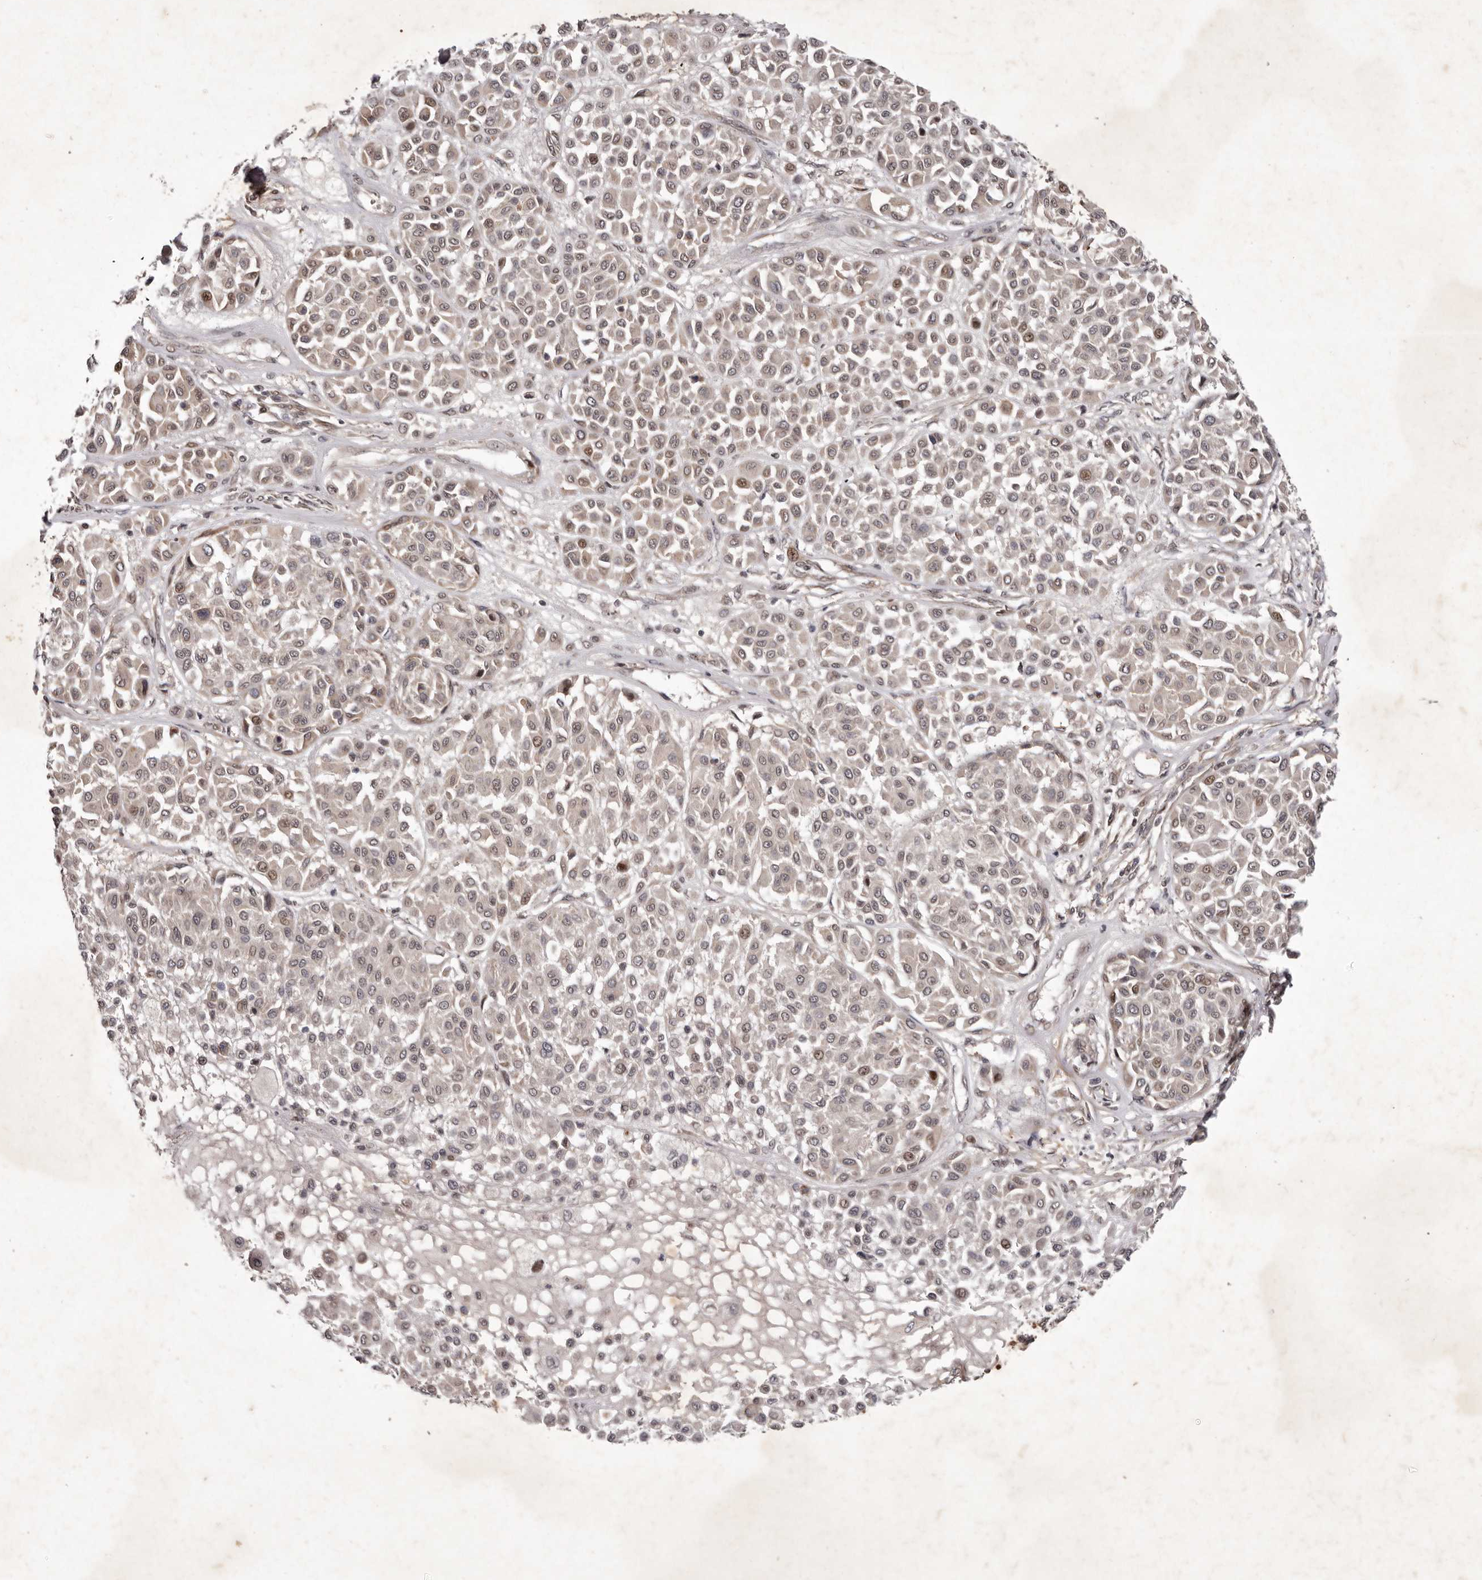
{"staining": {"intensity": "weak", "quantity": ">75%", "location": "cytoplasmic/membranous,nuclear"}, "tissue": "melanoma", "cell_type": "Tumor cells", "image_type": "cancer", "snomed": [{"axis": "morphology", "description": "Malignant melanoma, Metastatic site"}, {"axis": "topography", "description": "Soft tissue"}], "caption": "Approximately >75% of tumor cells in human melanoma display weak cytoplasmic/membranous and nuclear protein expression as visualized by brown immunohistochemical staining.", "gene": "ABL1", "patient": {"sex": "male", "age": 41}}